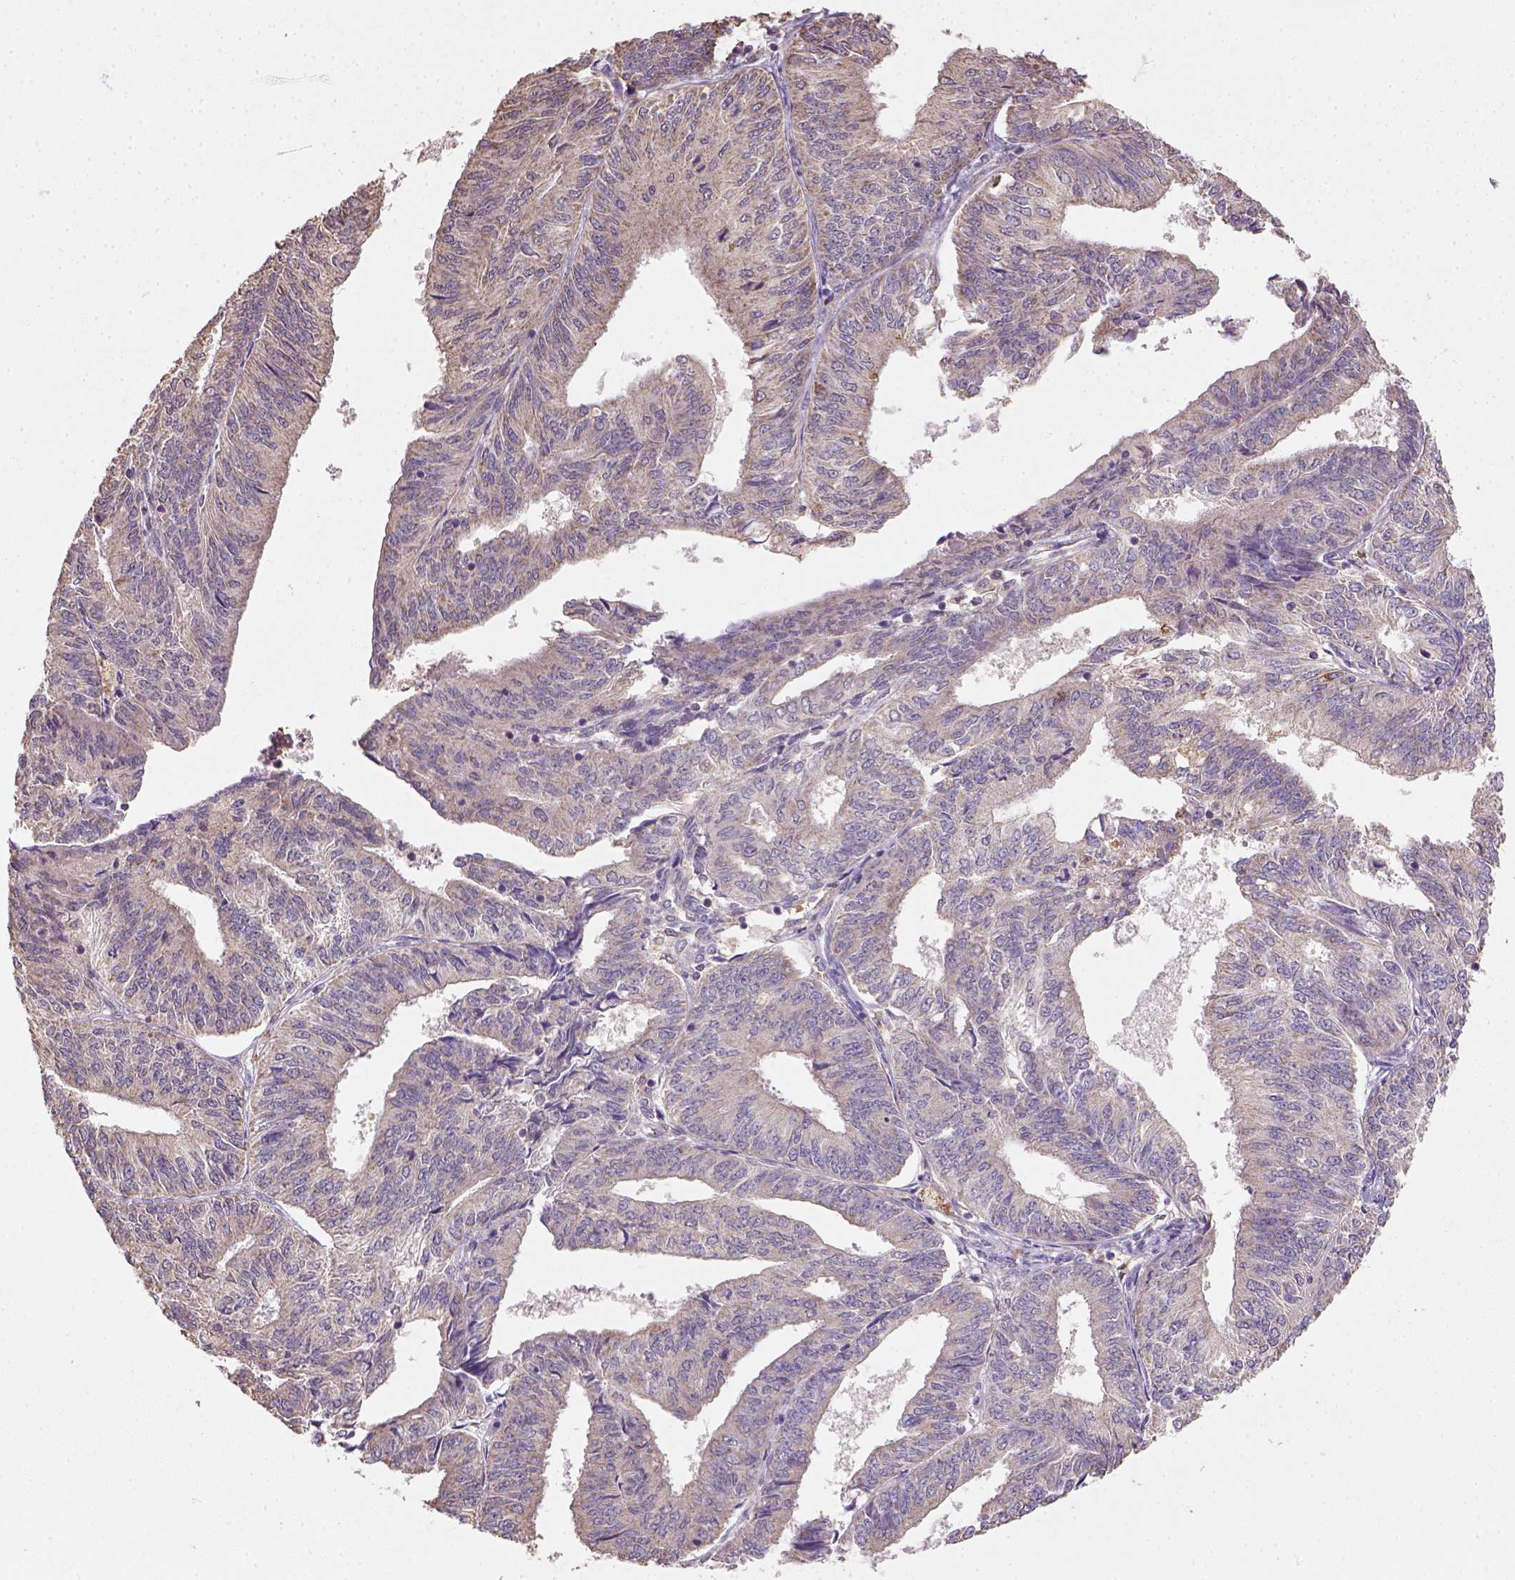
{"staining": {"intensity": "weak", "quantity": ">75%", "location": "cytoplasmic/membranous"}, "tissue": "endometrial cancer", "cell_type": "Tumor cells", "image_type": "cancer", "snomed": [{"axis": "morphology", "description": "Adenocarcinoma, NOS"}, {"axis": "topography", "description": "Endometrium"}], "caption": "About >75% of tumor cells in endometrial cancer demonstrate weak cytoplasmic/membranous protein staining as visualized by brown immunohistochemical staining.", "gene": "NUDT10", "patient": {"sex": "female", "age": 58}}